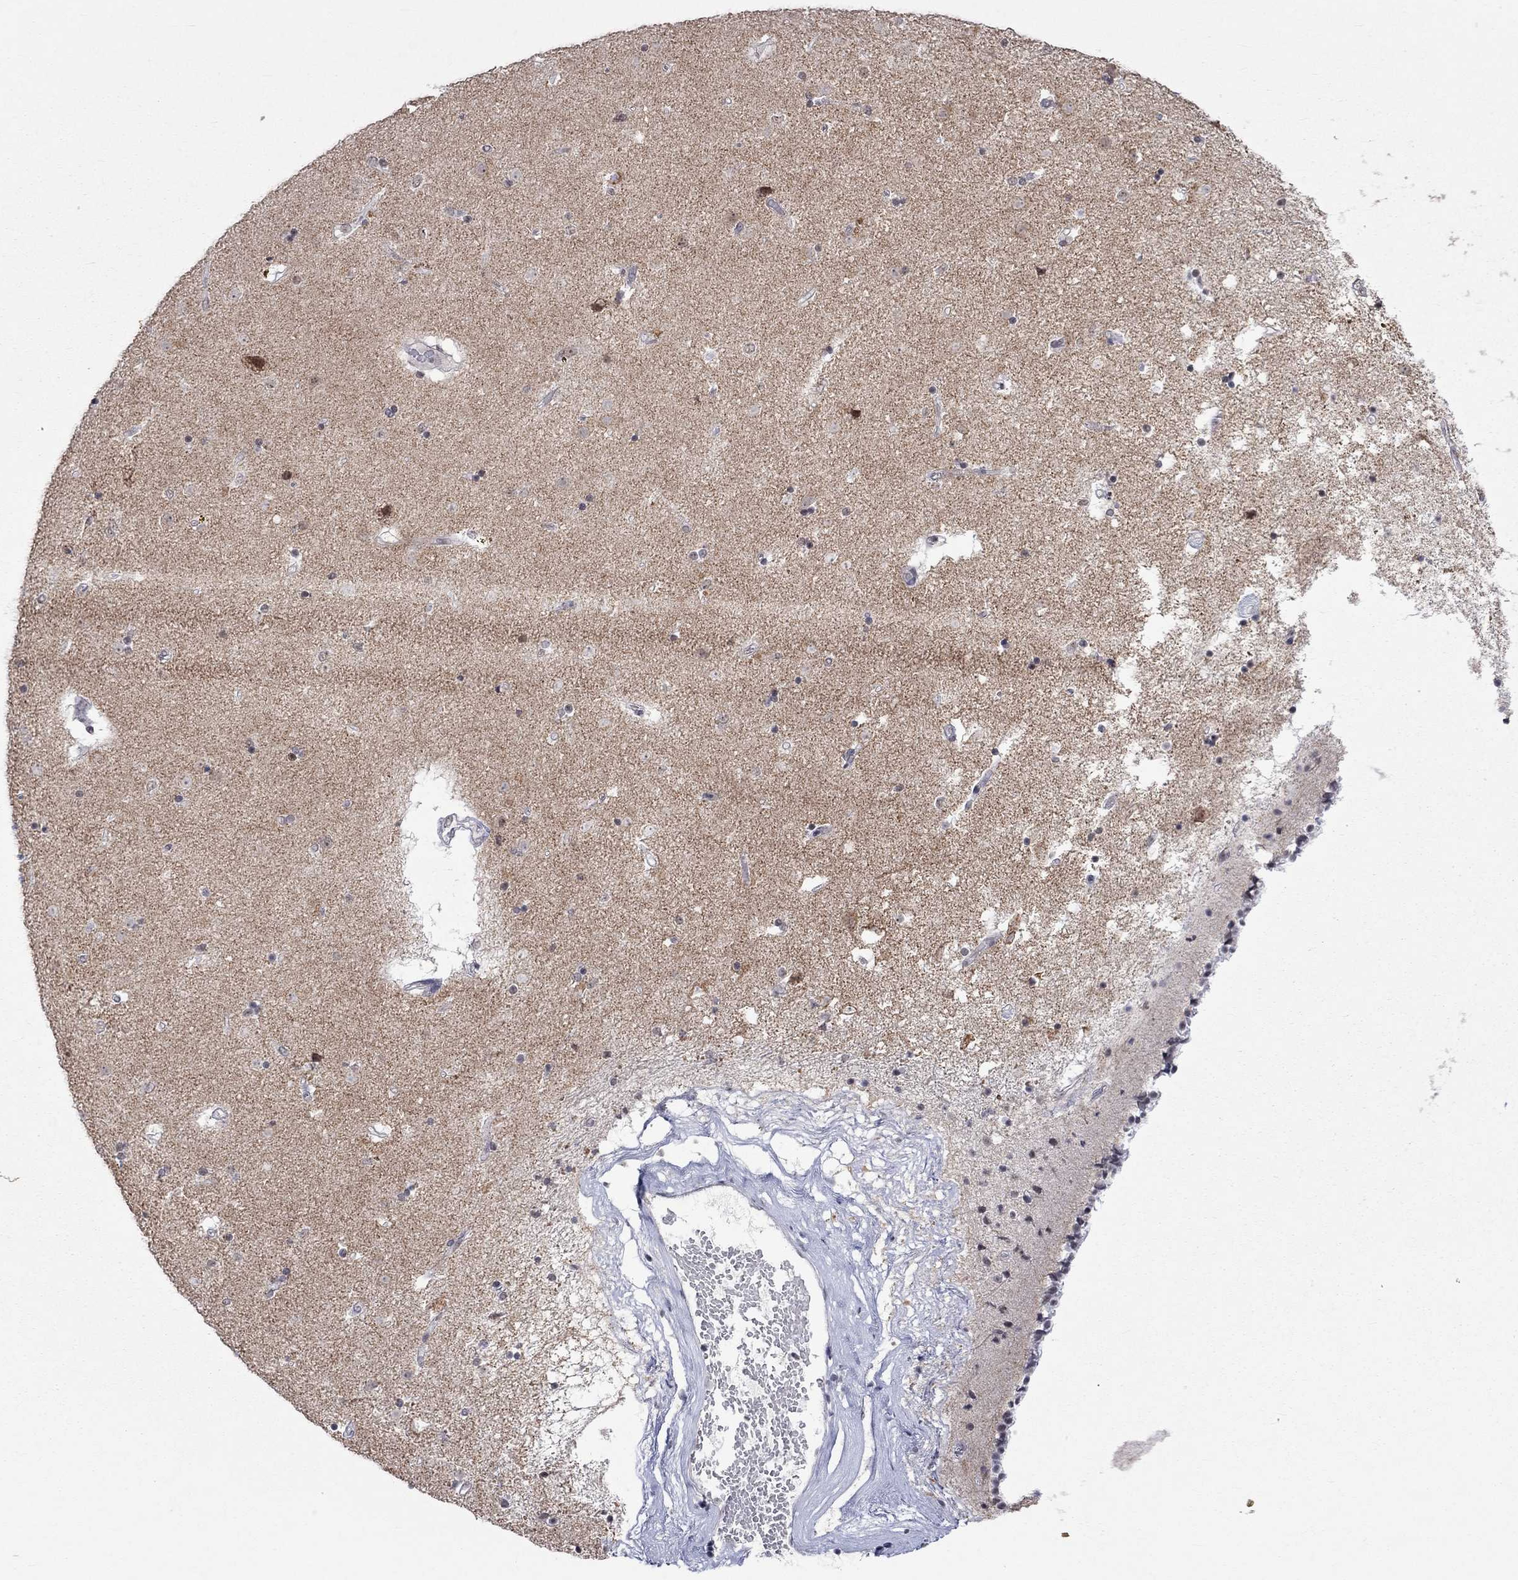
{"staining": {"intensity": "moderate", "quantity": "25%-75%", "location": "cytoplasmic/membranous"}, "tissue": "caudate", "cell_type": "Glial cells", "image_type": "normal", "snomed": [{"axis": "morphology", "description": "Normal tissue, NOS"}, {"axis": "topography", "description": "Lateral ventricle wall"}], "caption": "This image shows benign caudate stained with immunohistochemistry (IHC) to label a protein in brown. The cytoplasmic/membranous of glial cells show moderate positivity for the protein. Nuclei are counter-stained blue.", "gene": "TMEM143", "patient": {"sex": "female", "age": 71}}